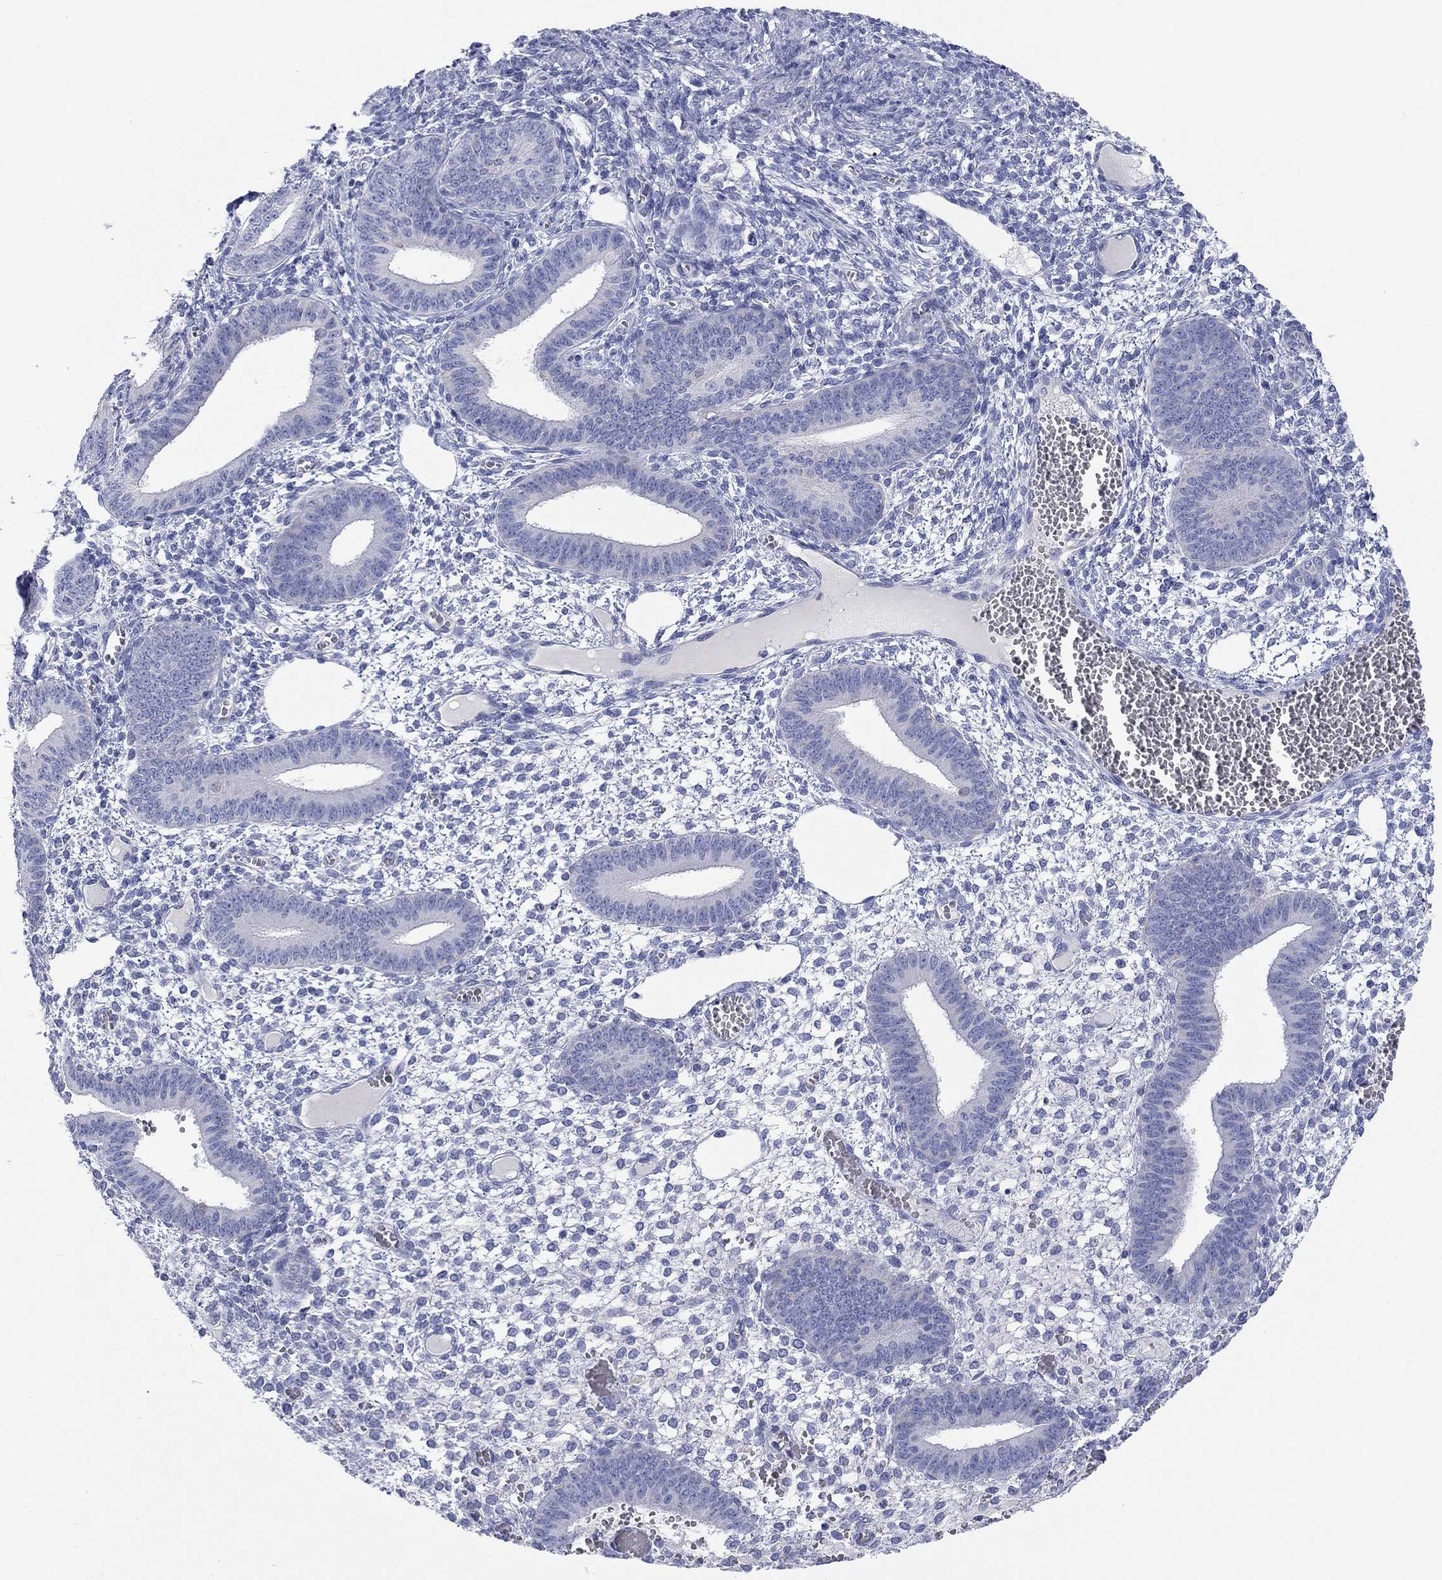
{"staining": {"intensity": "negative", "quantity": "none", "location": "none"}, "tissue": "endometrium", "cell_type": "Cells in endometrial stroma", "image_type": "normal", "snomed": [{"axis": "morphology", "description": "Normal tissue, NOS"}, {"axis": "topography", "description": "Endometrium"}], "caption": "Immunohistochemistry (IHC) of benign endometrium shows no staining in cells in endometrial stroma.", "gene": "MGST3", "patient": {"sex": "female", "age": 42}}